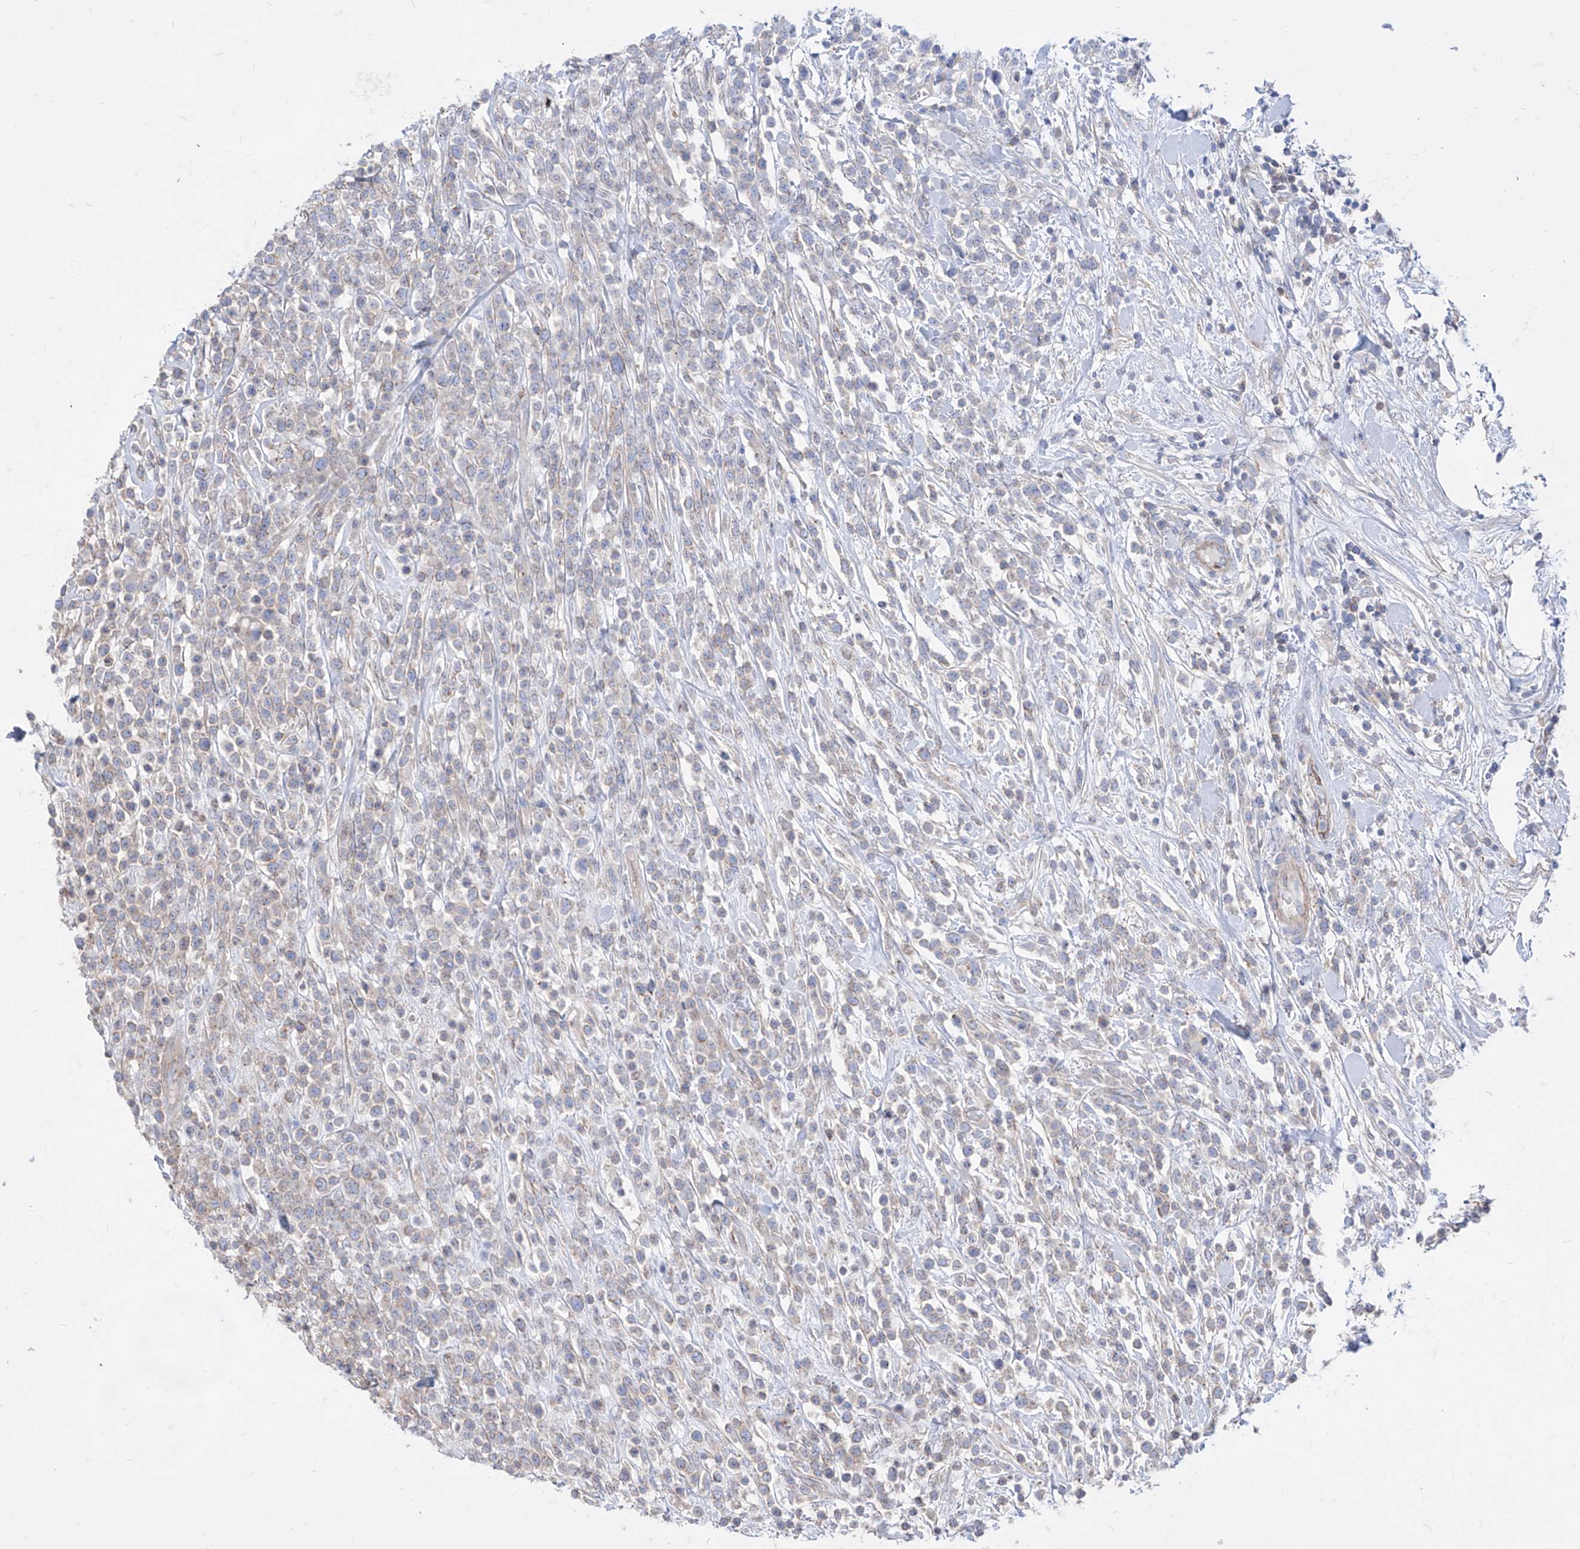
{"staining": {"intensity": "negative", "quantity": "none", "location": "none"}, "tissue": "lymphoma", "cell_type": "Tumor cells", "image_type": "cancer", "snomed": [{"axis": "morphology", "description": "Malignant lymphoma, non-Hodgkin's type, High grade"}, {"axis": "topography", "description": "Colon"}], "caption": "Photomicrograph shows no protein staining in tumor cells of lymphoma tissue. (DAB immunohistochemistry (IHC) visualized using brightfield microscopy, high magnification).", "gene": "C1orf74", "patient": {"sex": "female", "age": 53}}